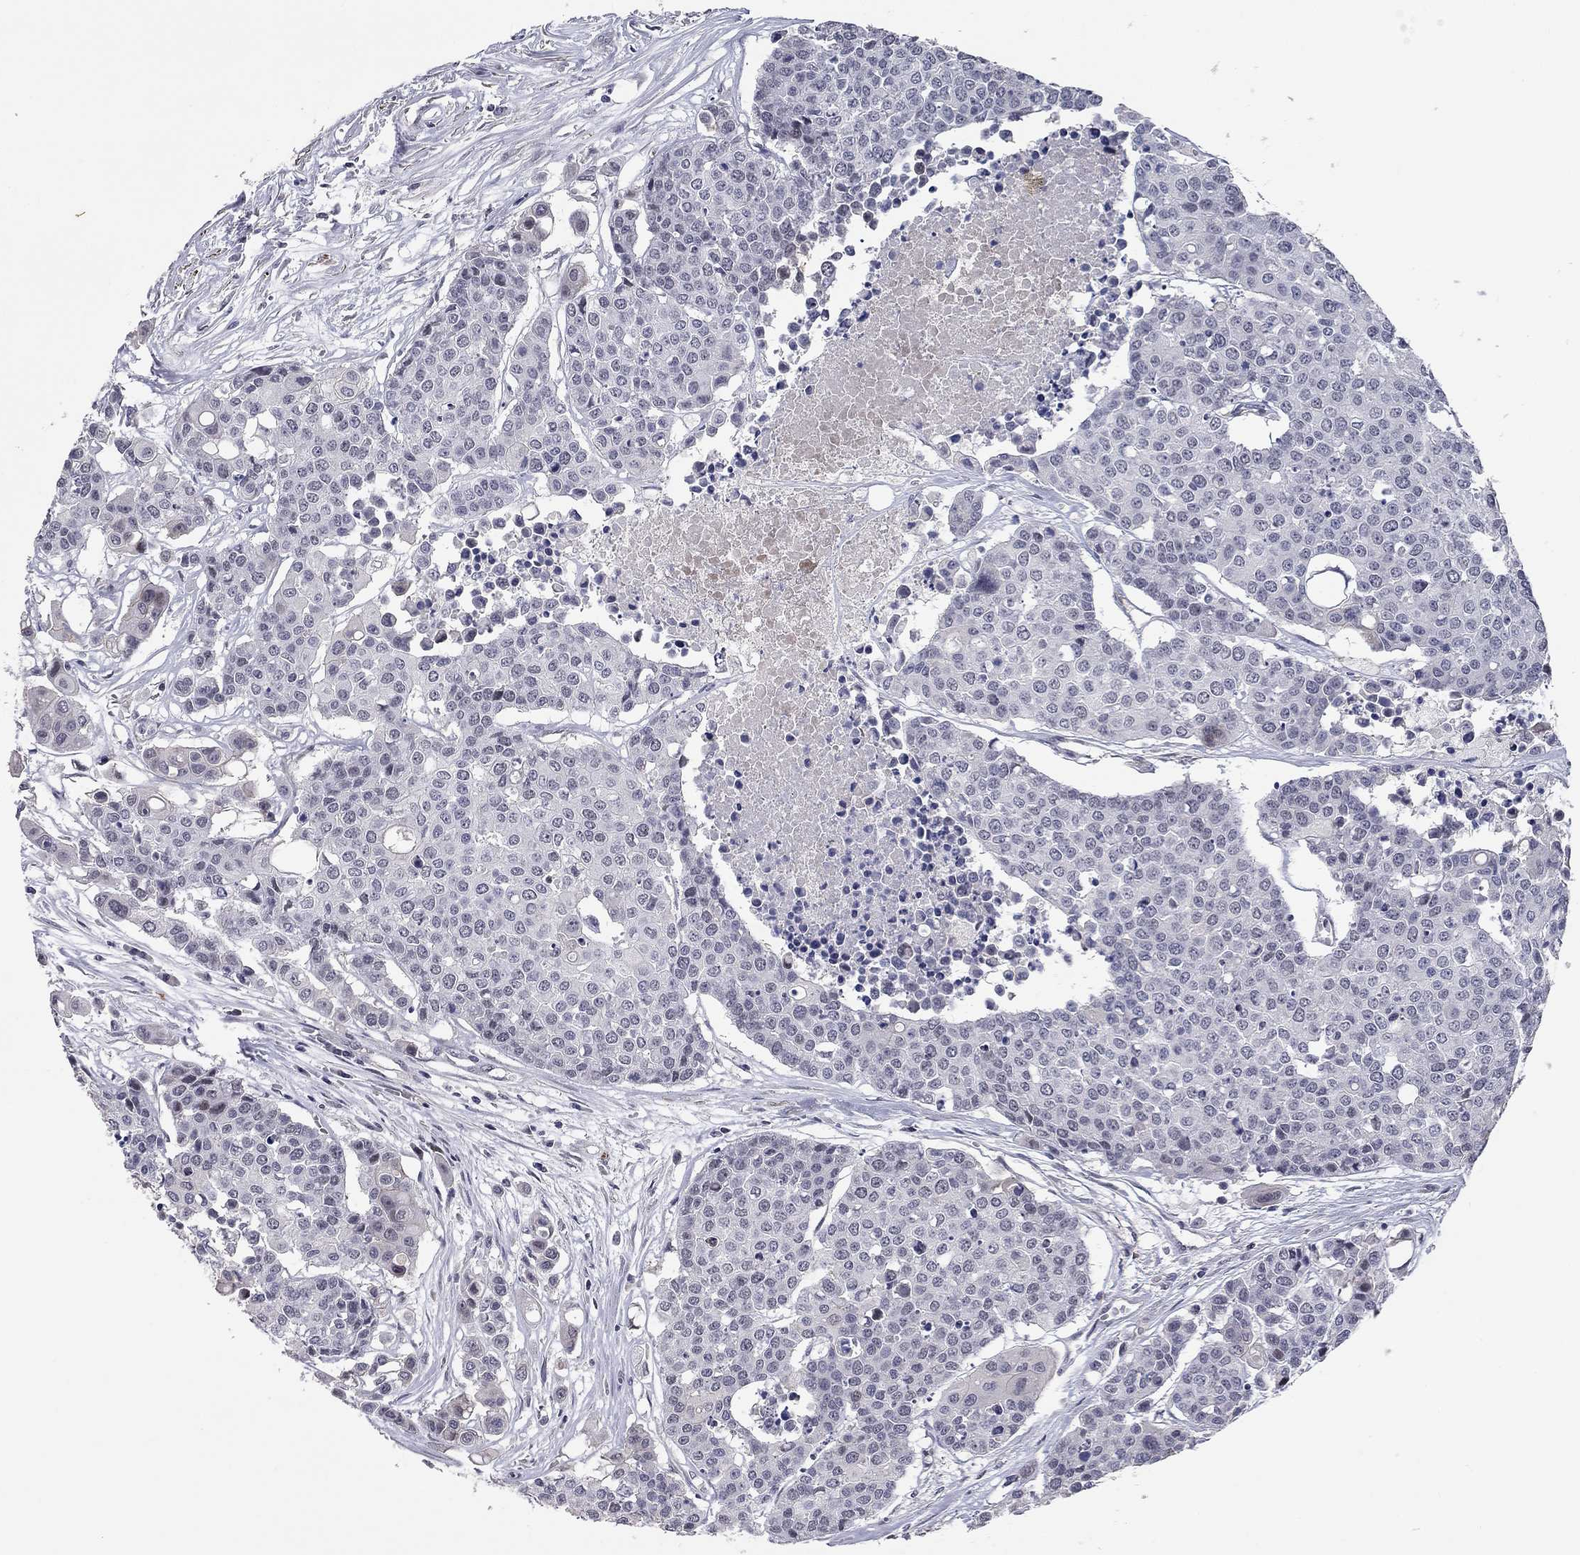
{"staining": {"intensity": "negative", "quantity": "none", "location": "none"}, "tissue": "carcinoid", "cell_type": "Tumor cells", "image_type": "cancer", "snomed": [{"axis": "morphology", "description": "Carcinoid, malignant, NOS"}, {"axis": "topography", "description": "Colon"}], "caption": "A high-resolution histopathology image shows immunohistochemistry staining of carcinoid, which demonstrates no significant positivity in tumor cells. (Immunohistochemistry, brightfield microscopy, high magnification).", "gene": "GJB4", "patient": {"sex": "male", "age": 81}}